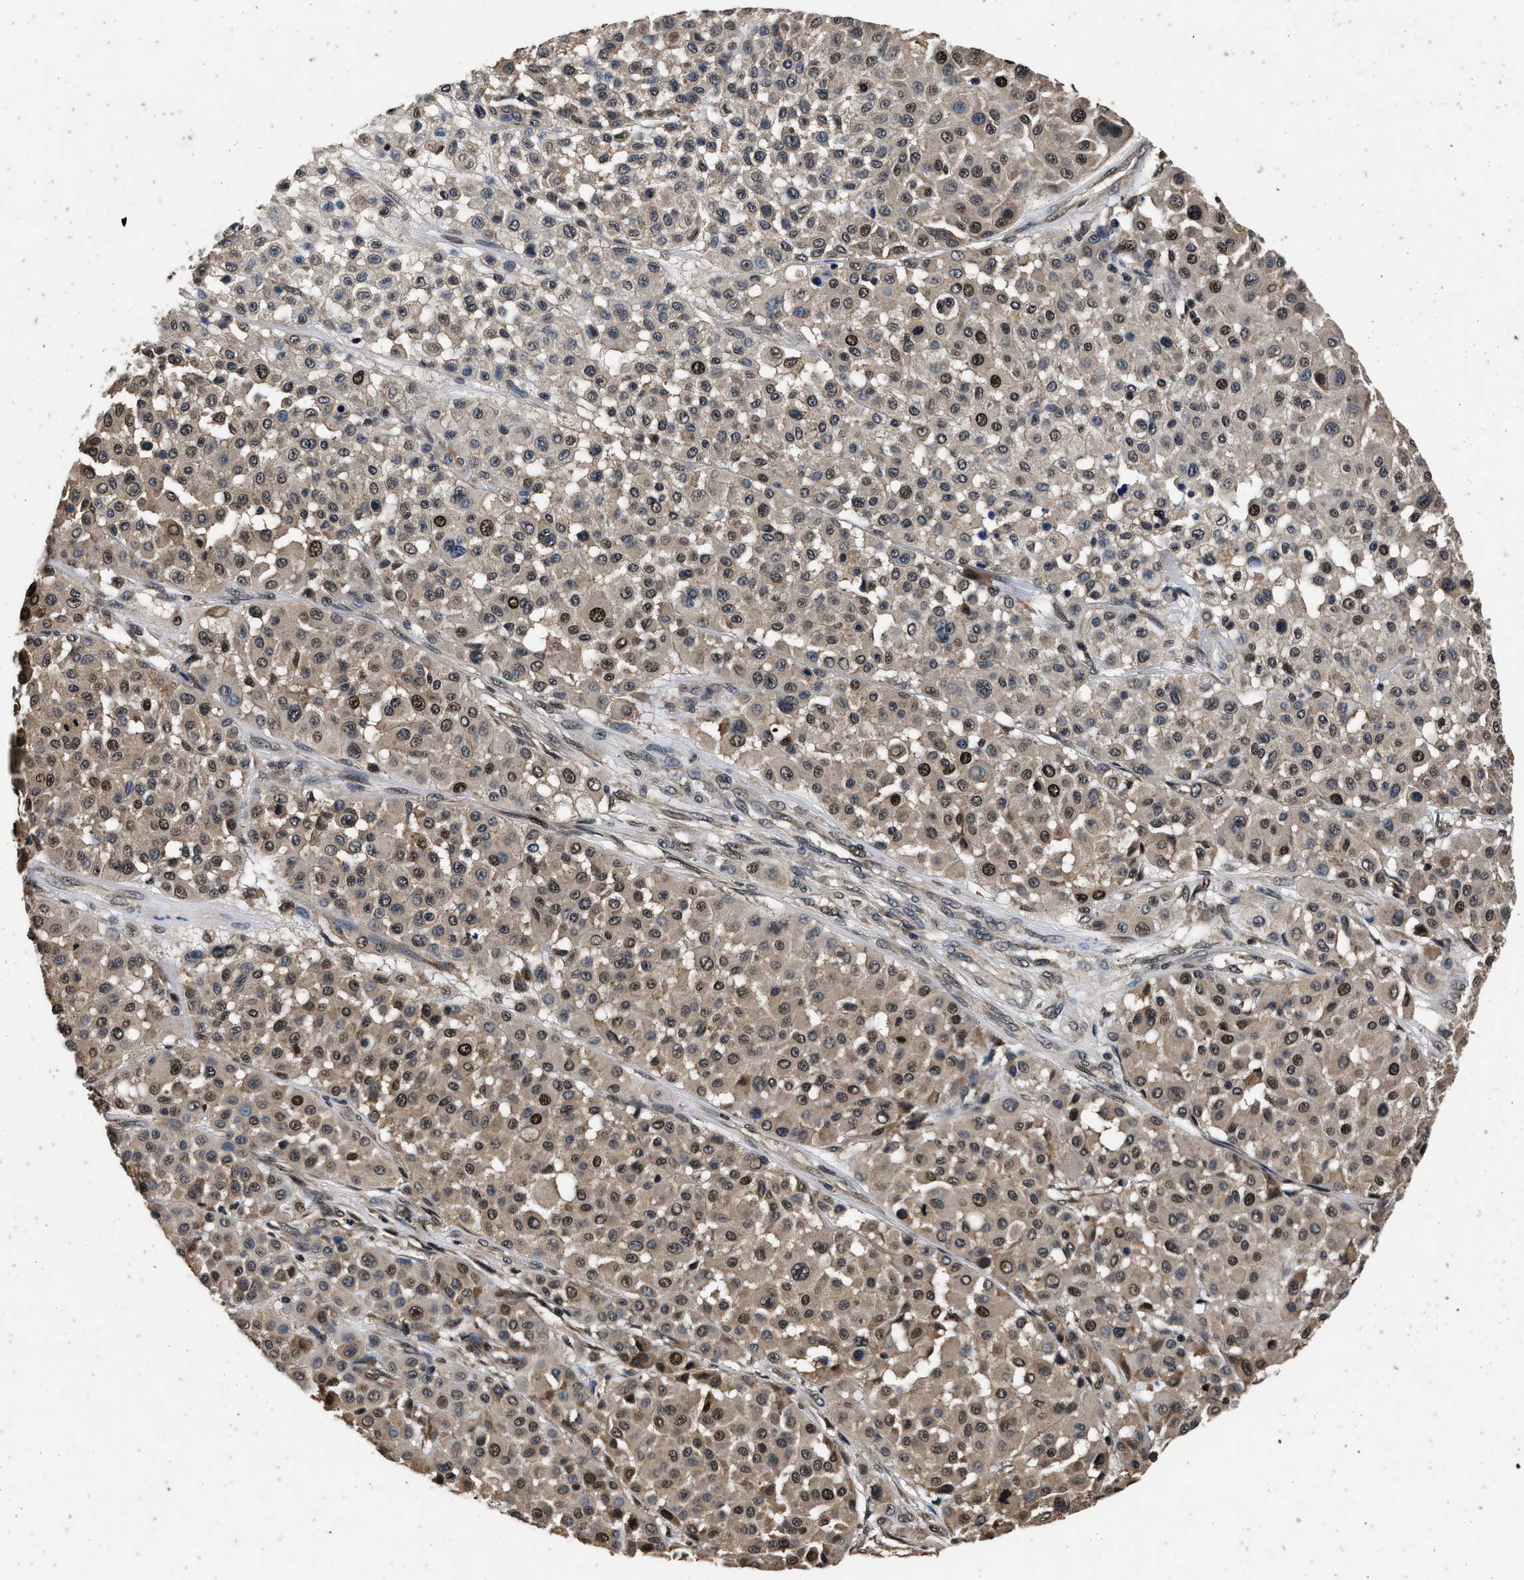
{"staining": {"intensity": "strong", "quantity": "<25%", "location": "nuclear"}, "tissue": "melanoma", "cell_type": "Tumor cells", "image_type": "cancer", "snomed": [{"axis": "morphology", "description": "Malignant melanoma, Metastatic site"}, {"axis": "topography", "description": "Soft tissue"}], "caption": "Strong nuclear staining for a protein is identified in about <25% of tumor cells of melanoma using immunohistochemistry.", "gene": "CSTF1", "patient": {"sex": "male", "age": 41}}